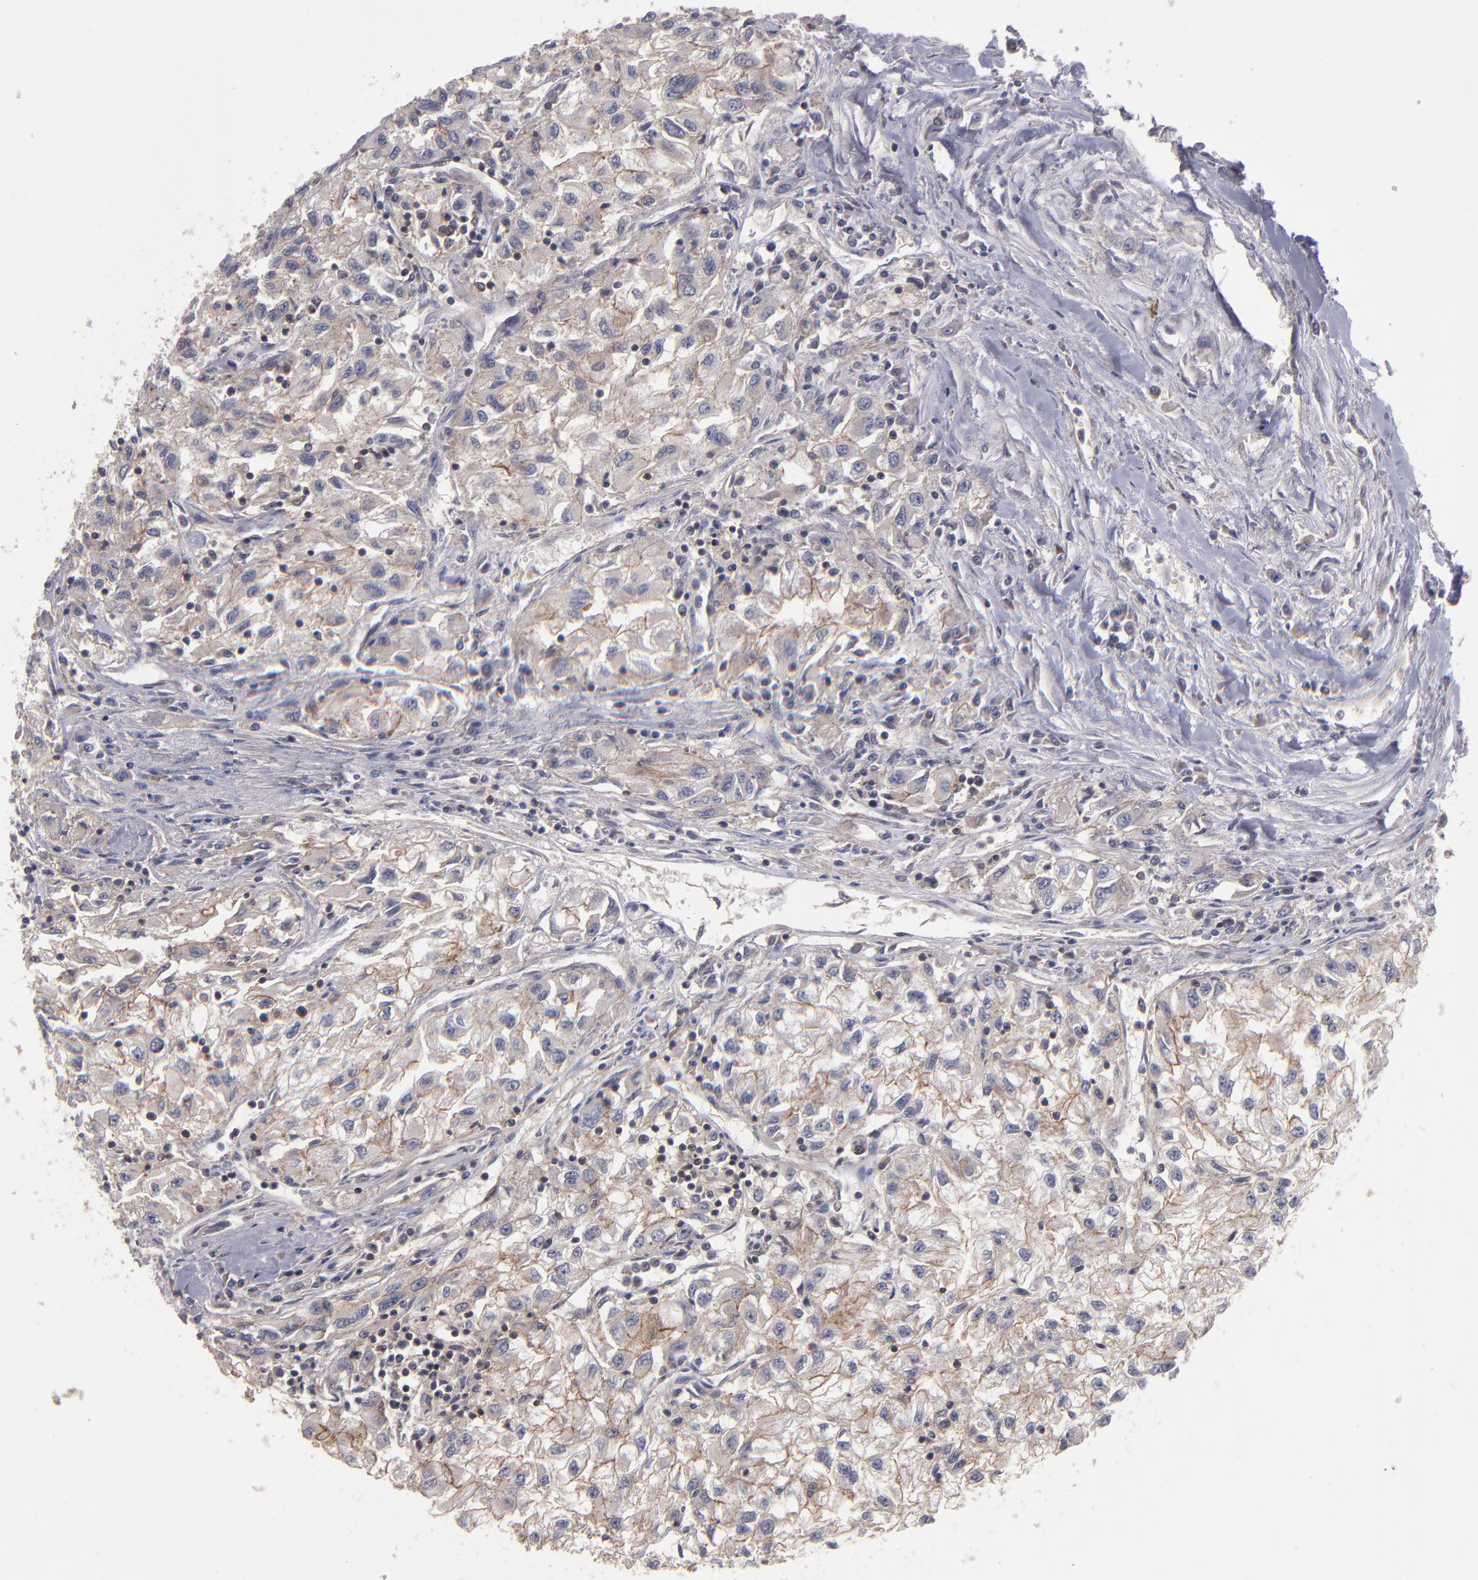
{"staining": {"intensity": "weak", "quantity": "<25%", "location": "cytoplasmic/membranous"}, "tissue": "renal cancer", "cell_type": "Tumor cells", "image_type": "cancer", "snomed": [{"axis": "morphology", "description": "Adenocarcinoma, NOS"}, {"axis": "topography", "description": "Kidney"}], "caption": "Immunohistochemistry of human renal cancer reveals no positivity in tumor cells. (Brightfield microscopy of DAB immunohistochemistry at high magnification).", "gene": "NF2", "patient": {"sex": "male", "age": 59}}